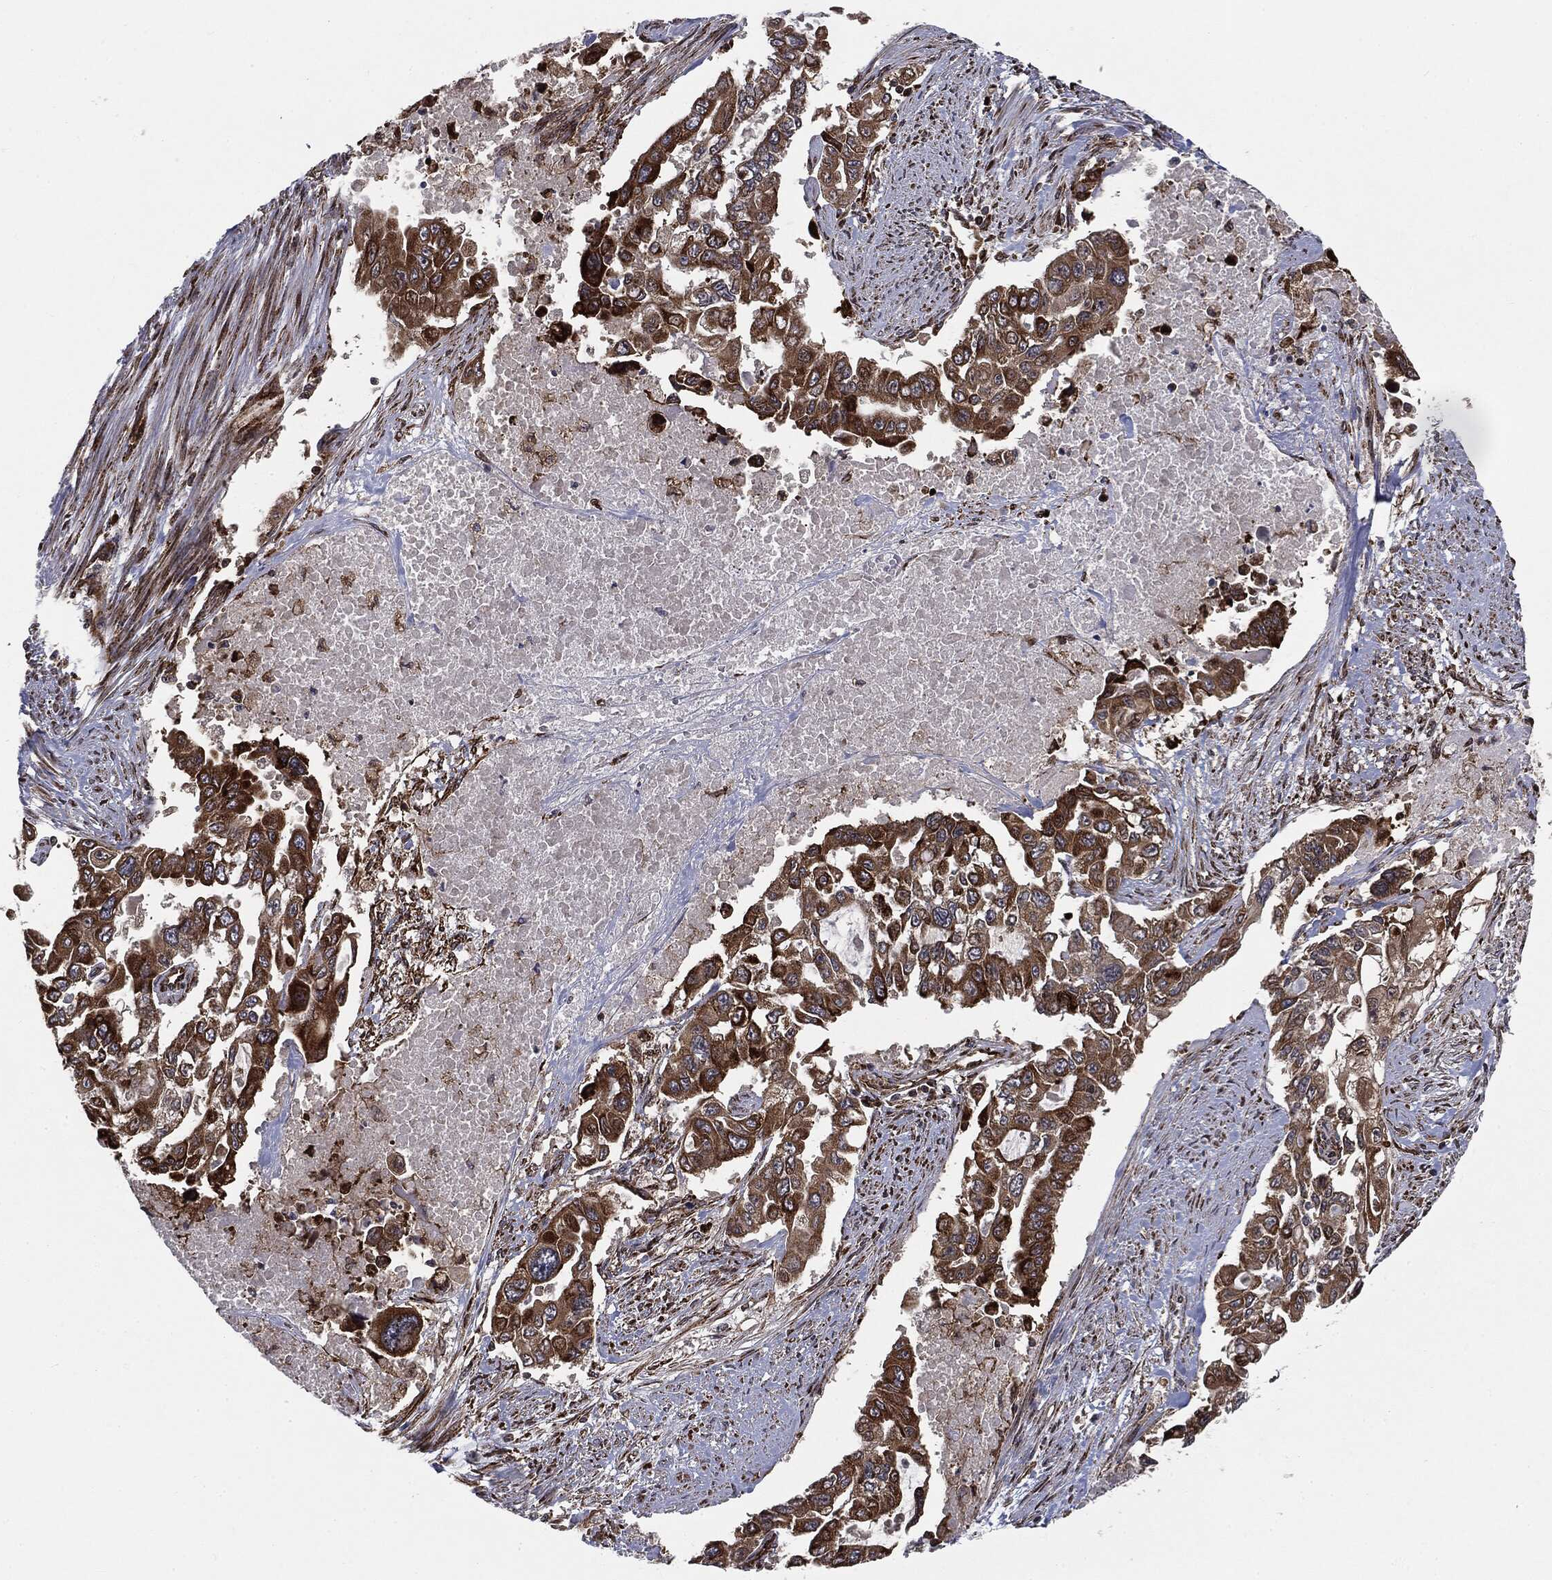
{"staining": {"intensity": "strong", "quantity": ">75%", "location": "cytoplasmic/membranous"}, "tissue": "endometrial cancer", "cell_type": "Tumor cells", "image_type": "cancer", "snomed": [{"axis": "morphology", "description": "Adenocarcinoma, NOS"}, {"axis": "topography", "description": "Uterus"}], "caption": "The photomicrograph exhibits a brown stain indicating the presence of a protein in the cytoplasmic/membranous of tumor cells in endometrial cancer. (brown staining indicates protein expression, while blue staining denotes nuclei).", "gene": "CYLD", "patient": {"sex": "female", "age": 59}}